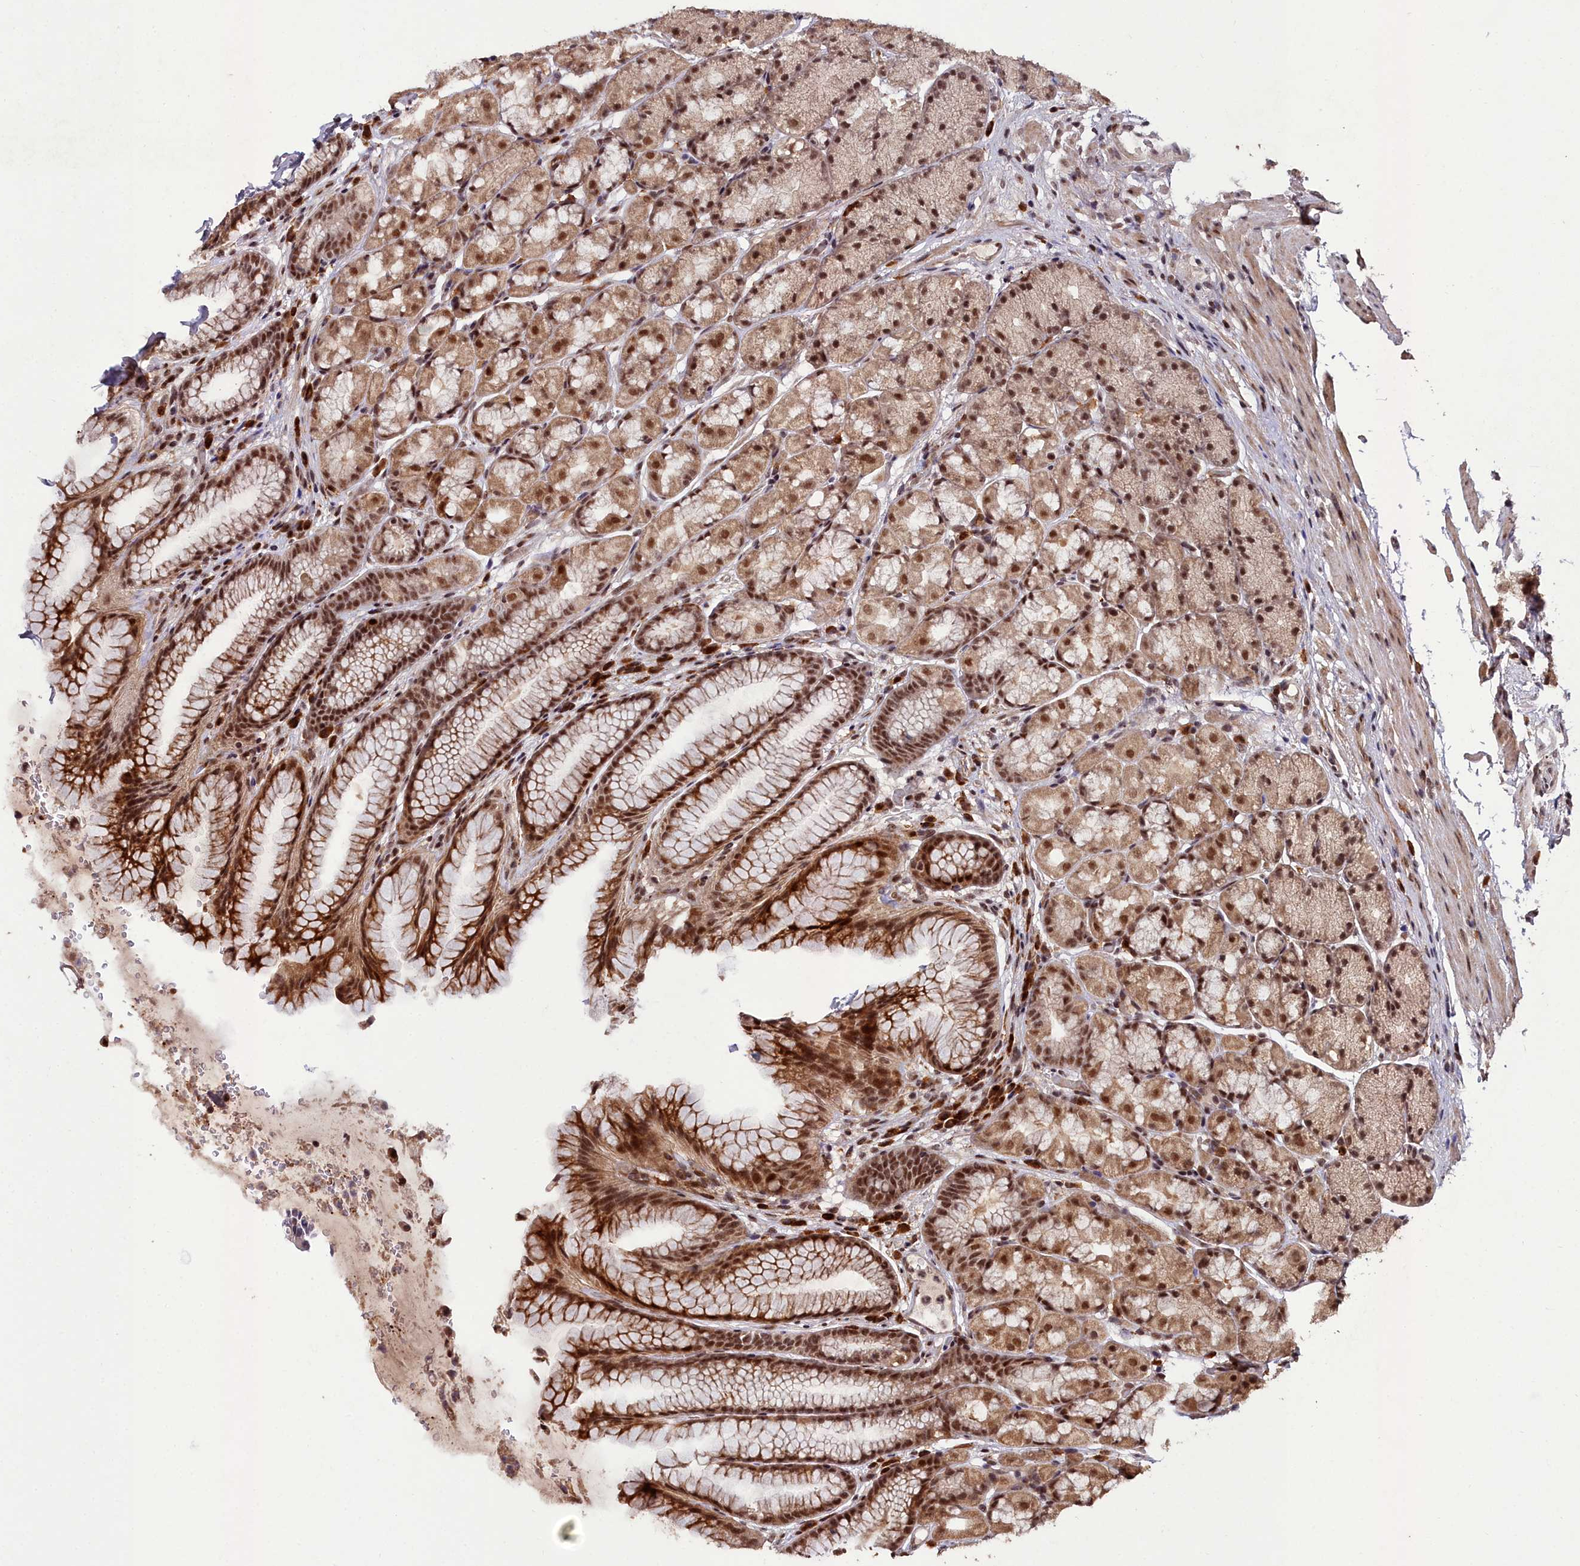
{"staining": {"intensity": "strong", "quantity": ">75%", "location": "cytoplasmic/membranous,nuclear"}, "tissue": "stomach", "cell_type": "Glandular cells", "image_type": "normal", "snomed": [{"axis": "morphology", "description": "Normal tissue, NOS"}, {"axis": "topography", "description": "Stomach"}], "caption": "Strong cytoplasmic/membranous,nuclear expression for a protein is present in approximately >75% of glandular cells of unremarkable stomach using immunohistochemistry (IHC).", "gene": "CXXC1", "patient": {"sex": "male", "age": 63}}